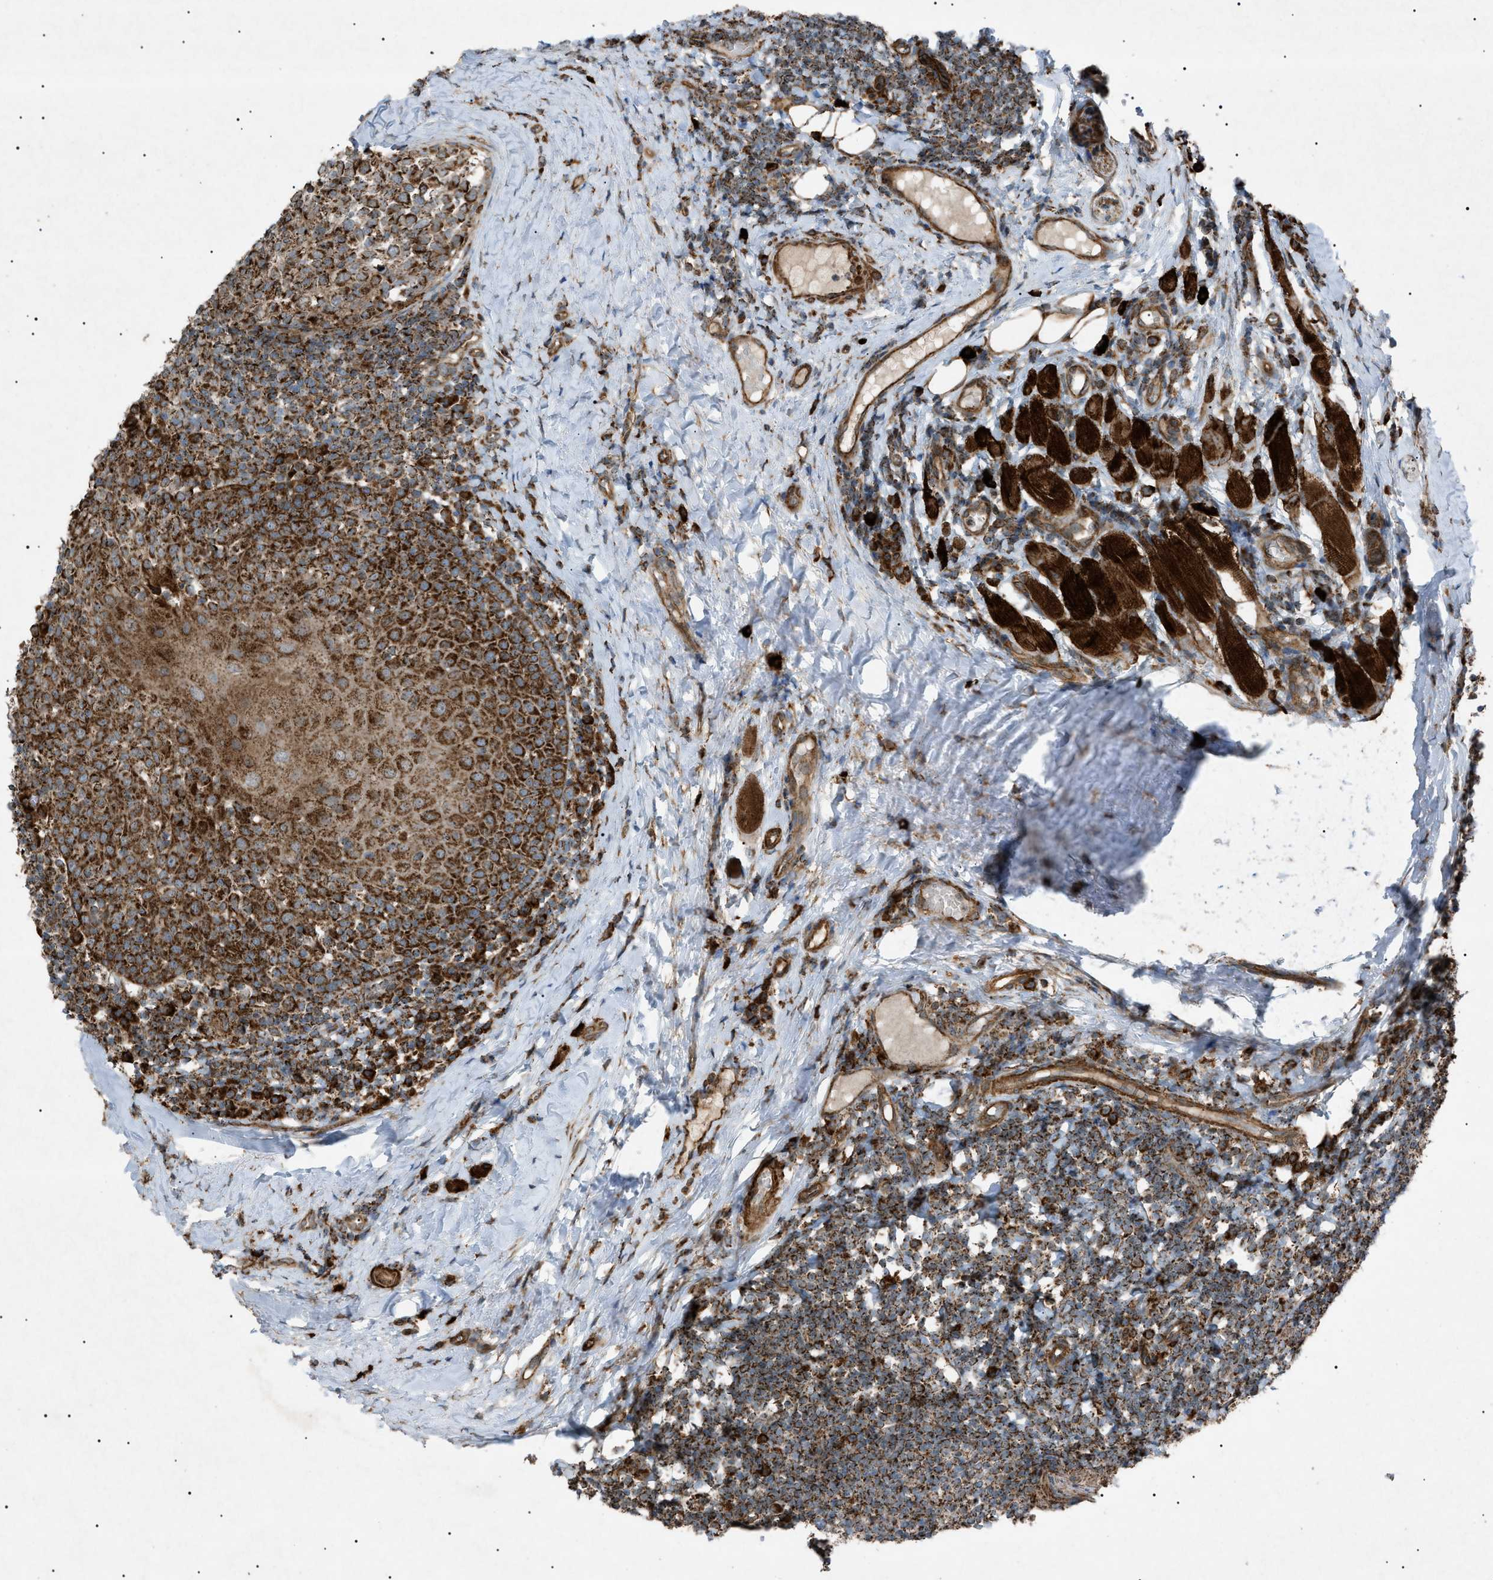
{"staining": {"intensity": "strong", "quantity": ">75%", "location": "cytoplasmic/membranous"}, "tissue": "tonsil", "cell_type": "Germinal center cells", "image_type": "normal", "snomed": [{"axis": "morphology", "description": "Normal tissue, NOS"}, {"axis": "topography", "description": "Tonsil"}], "caption": "DAB (3,3'-diaminobenzidine) immunohistochemical staining of normal tonsil displays strong cytoplasmic/membranous protein expression in approximately >75% of germinal center cells.", "gene": "C1GALT1C1", "patient": {"sex": "female", "age": 19}}